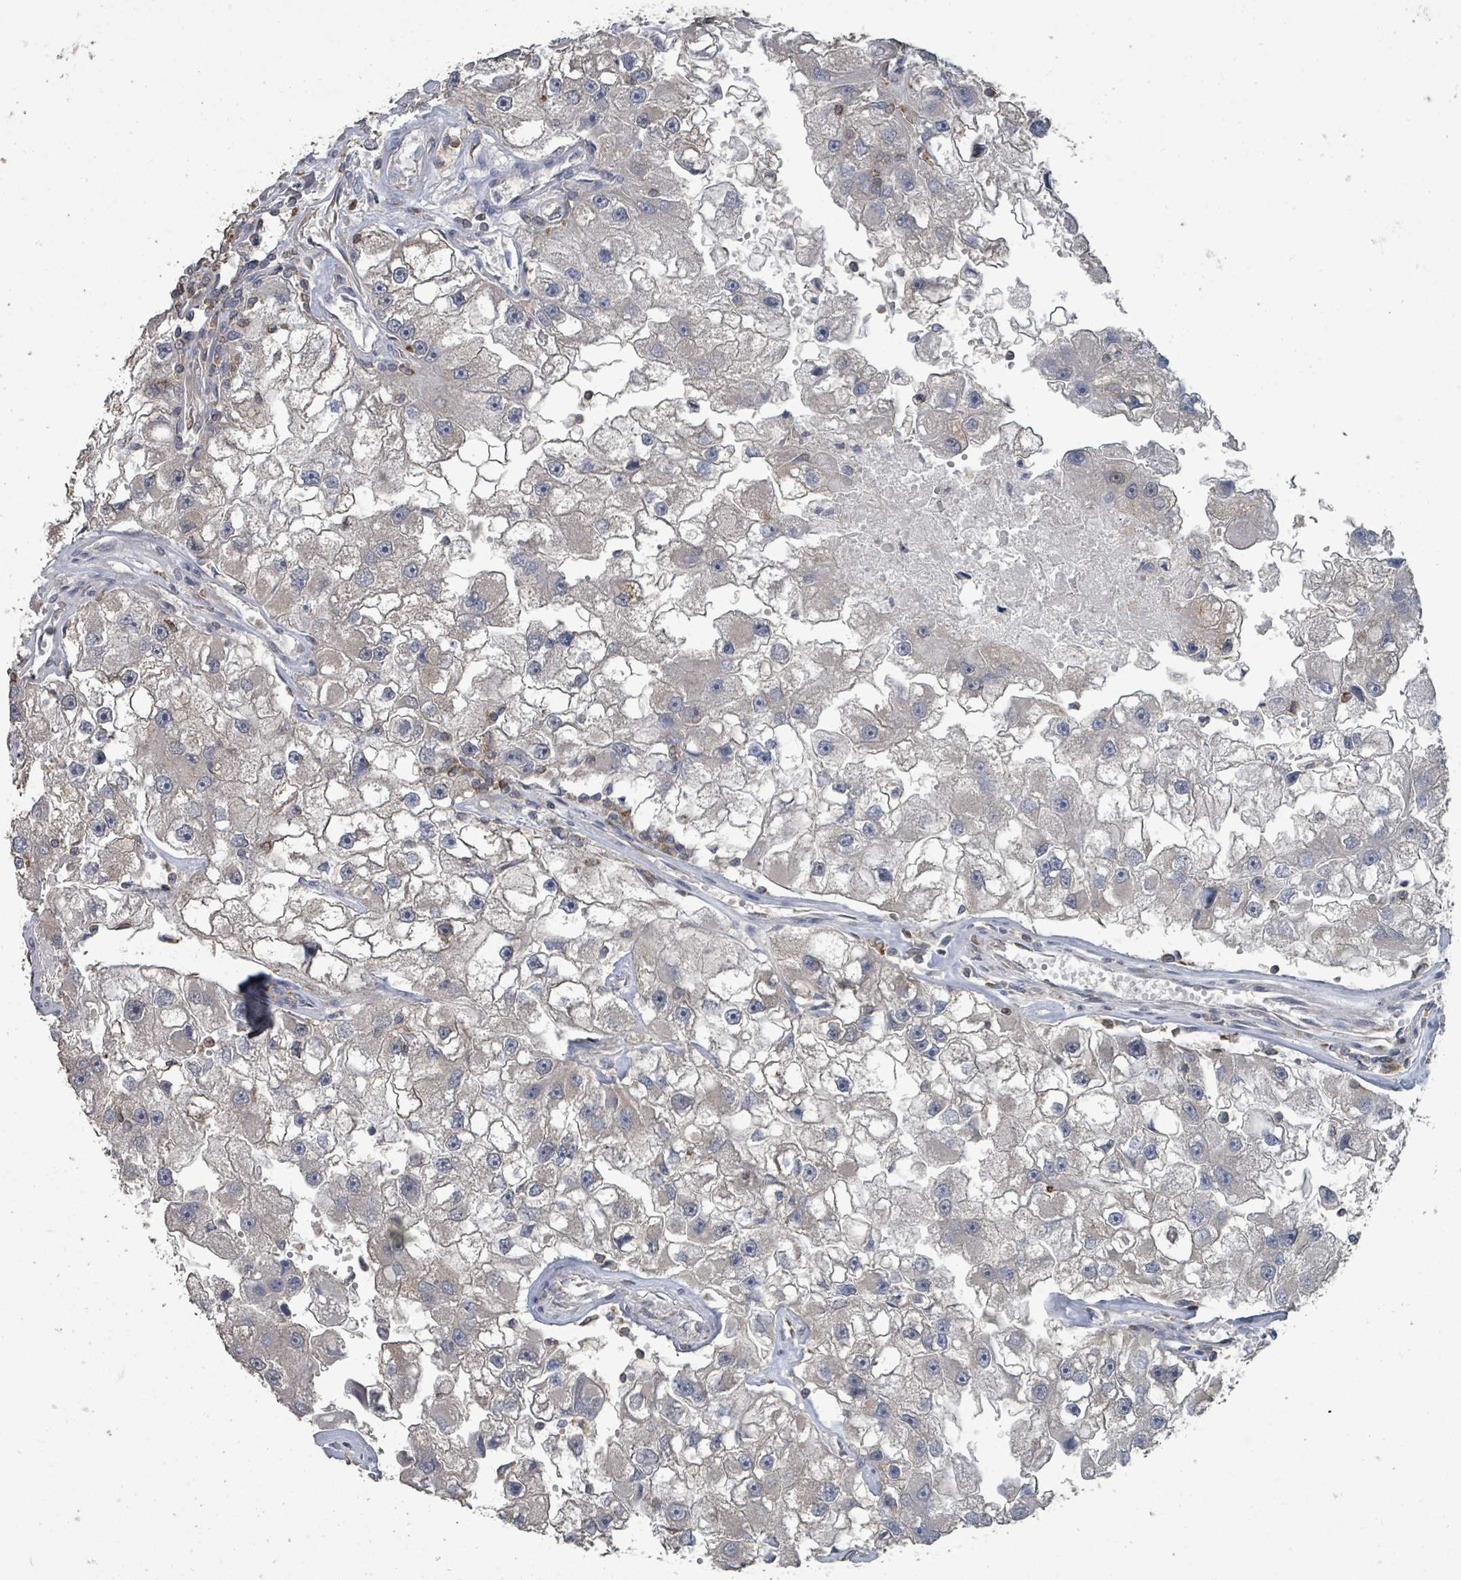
{"staining": {"intensity": "negative", "quantity": "none", "location": "none"}, "tissue": "renal cancer", "cell_type": "Tumor cells", "image_type": "cancer", "snomed": [{"axis": "morphology", "description": "Adenocarcinoma, NOS"}, {"axis": "topography", "description": "Kidney"}], "caption": "Immunohistochemistry of human adenocarcinoma (renal) displays no positivity in tumor cells.", "gene": "SLC9A7", "patient": {"sex": "male", "age": 63}}